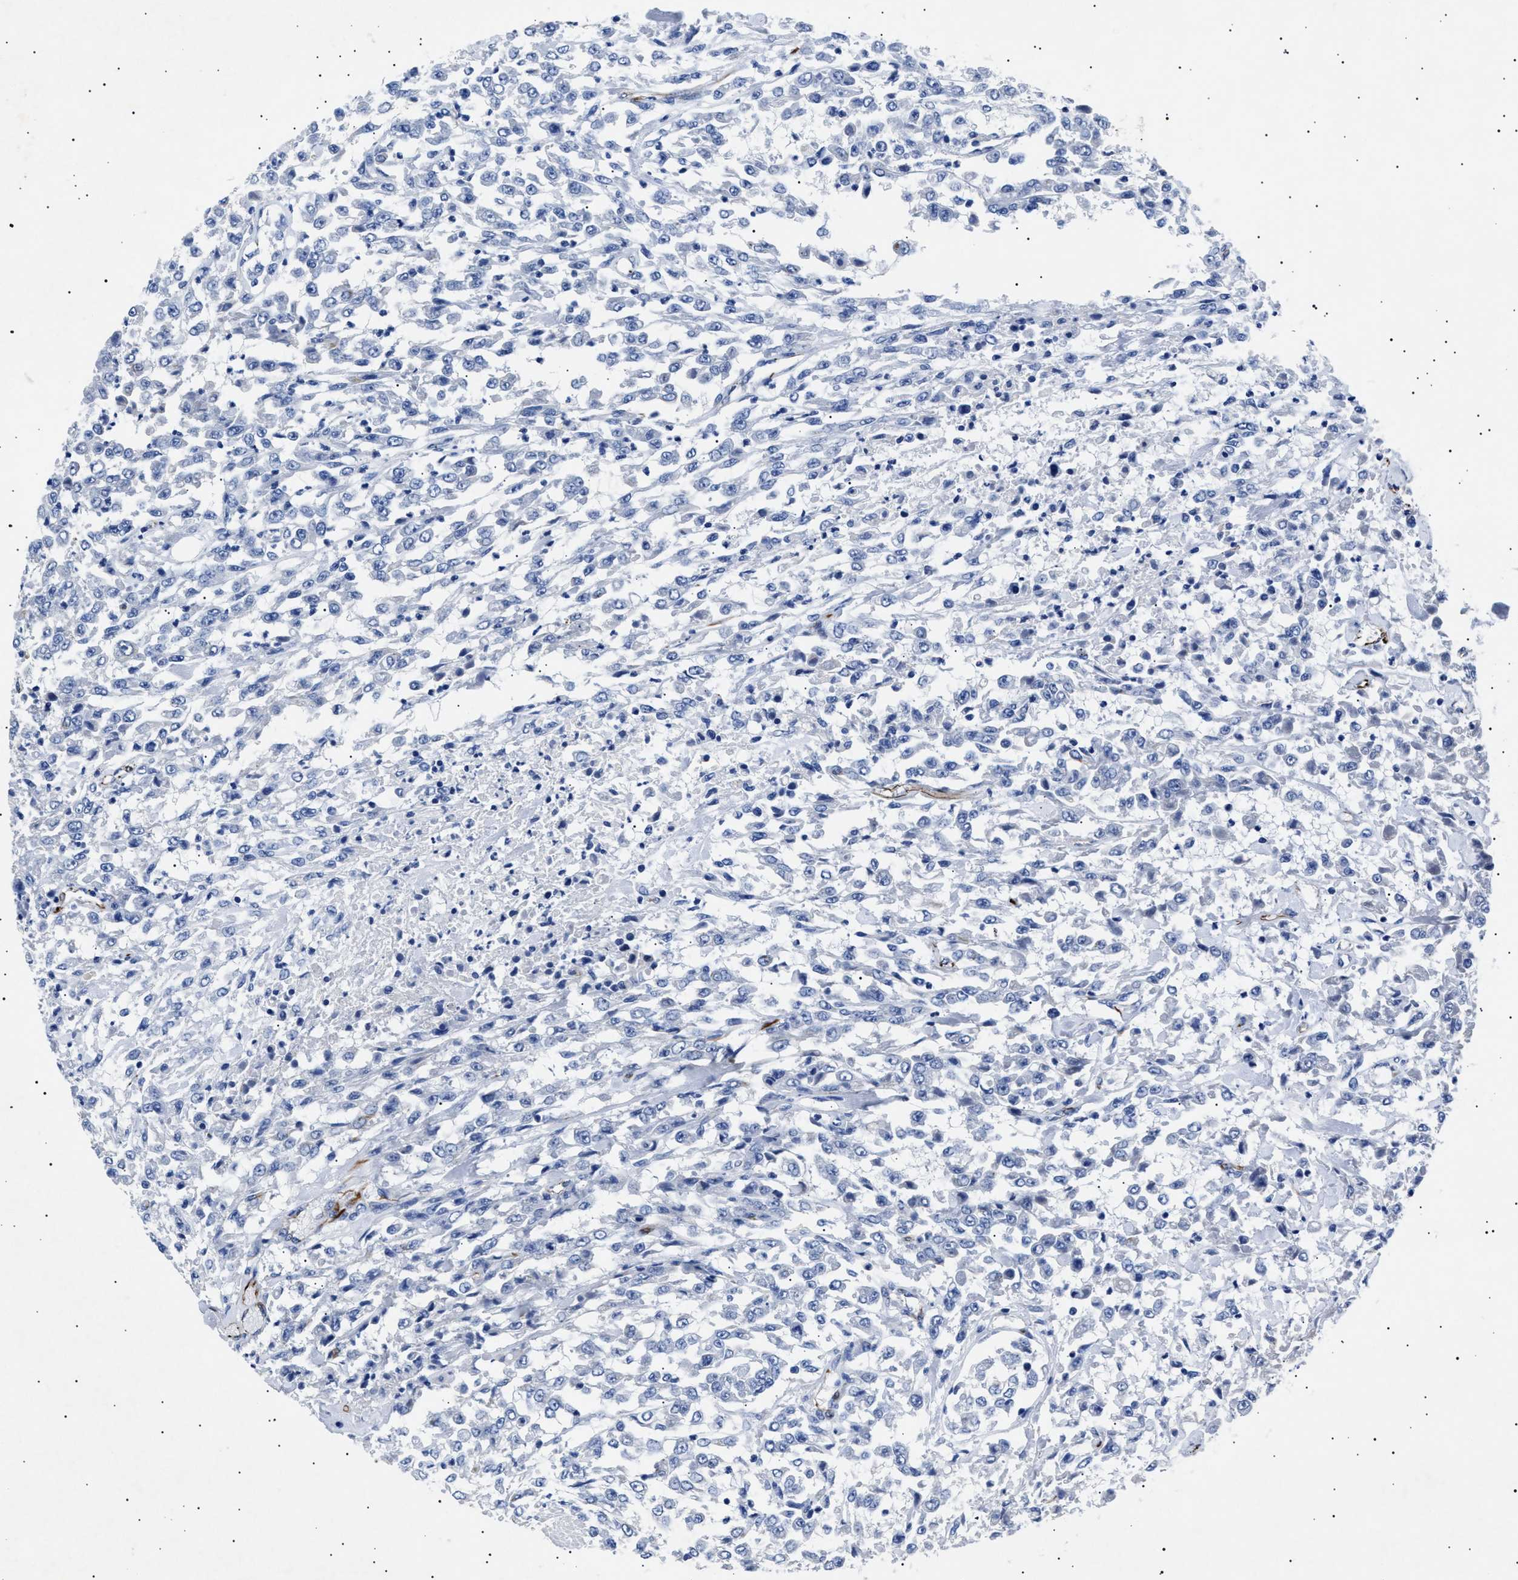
{"staining": {"intensity": "negative", "quantity": "none", "location": "none"}, "tissue": "urothelial cancer", "cell_type": "Tumor cells", "image_type": "cancer", "snomed": [{"axis": "morphology", "description": "Urothelial carcinoma, High grade"}, {"axis": "topography", "description": "Urinary bladder"}], "caption": "An image of human urothelial cancer is negative for staining in tumor cells.", "gene": "OLFML2A", "patient": {"sex": "male", "age": 46}}